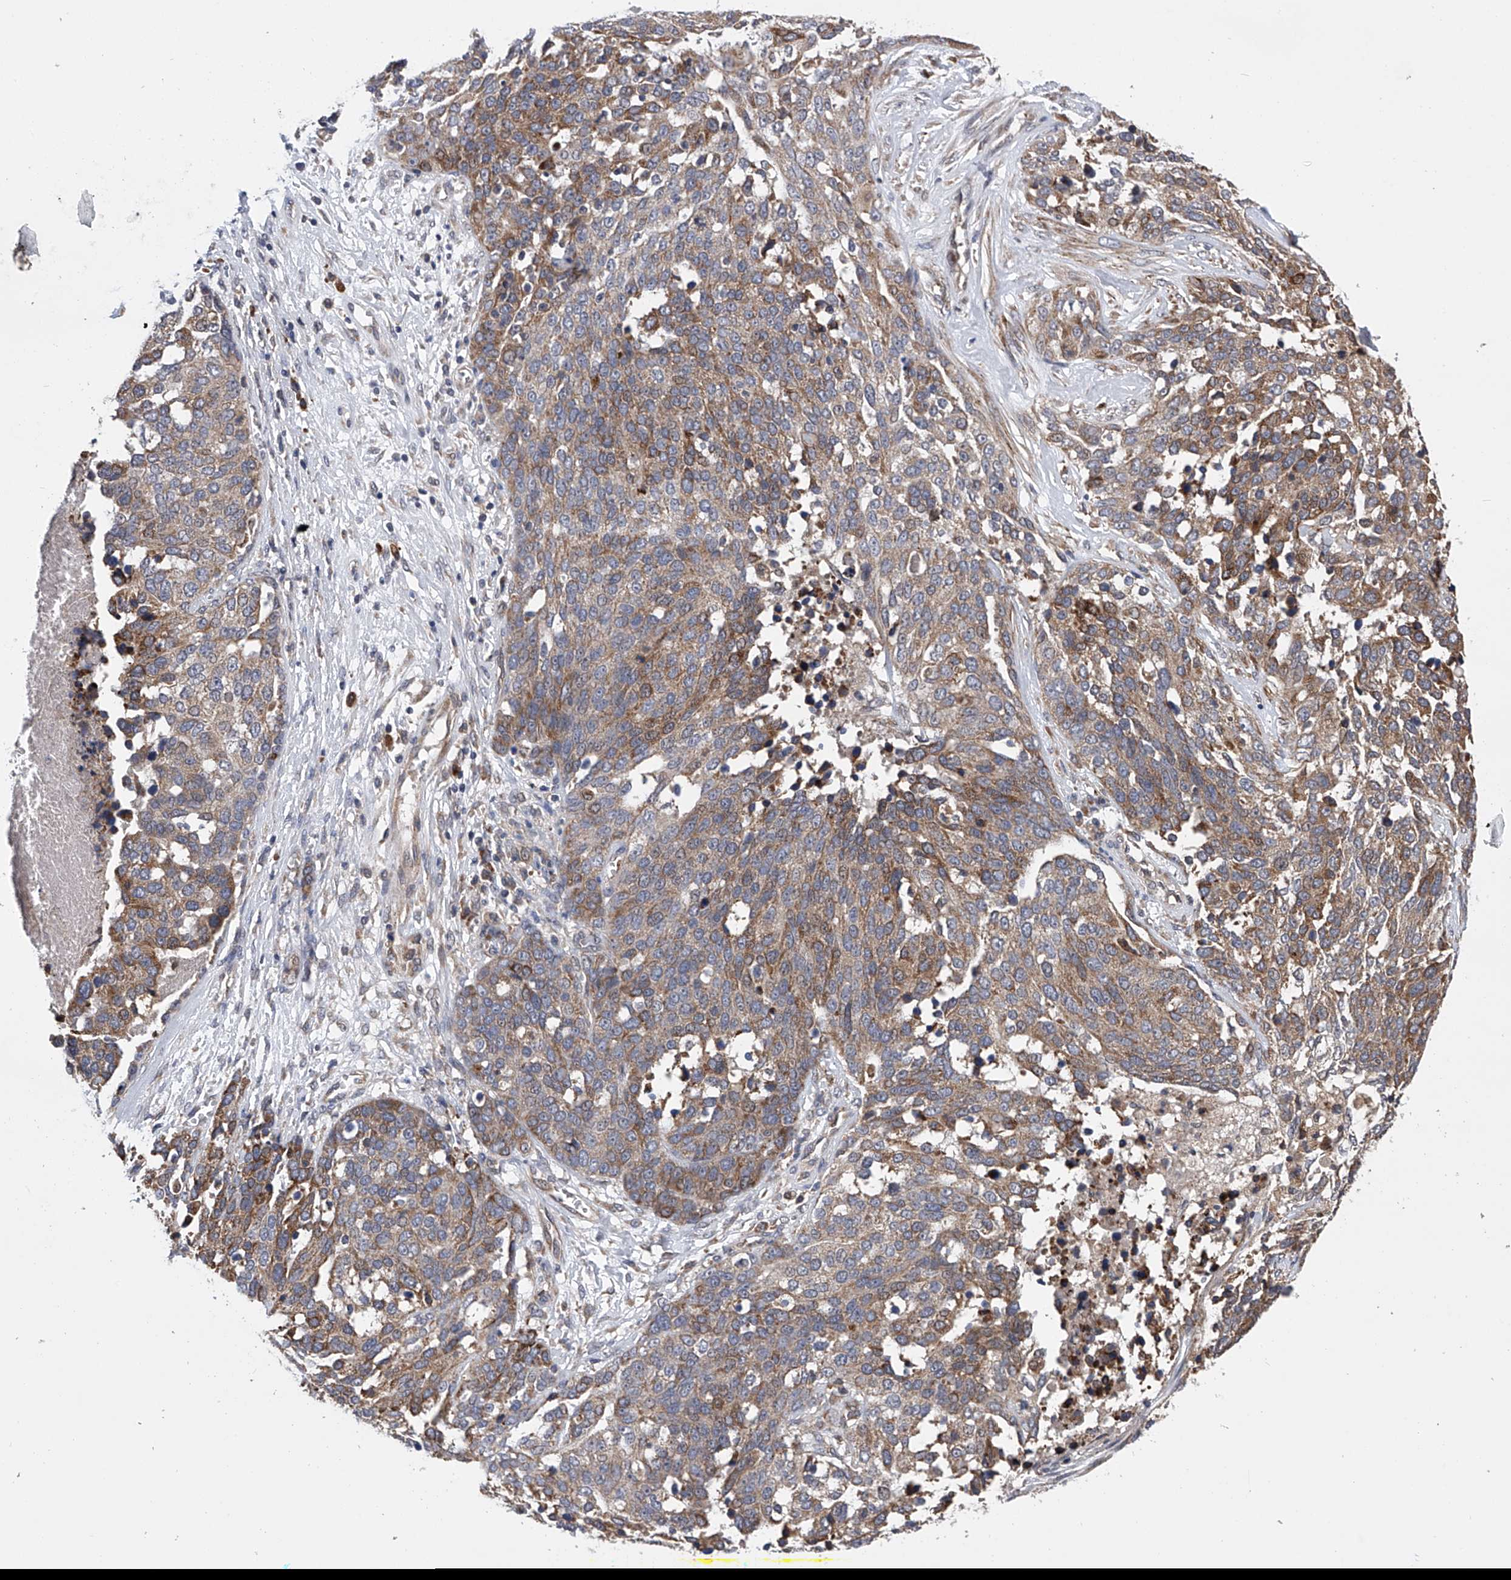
{"staining": {"intensity": "moderate", "quantity": ">75%", "location": "cytoplasmic/membranous"}, "tissue": "ovarian cancer", "cell_type": "Tumor cells", "image_type": "cancer", "snomed": [{"axis": "morphology", "description": "Cystadenocarcinoma, serous, NOS"}, {"axis": "topography", "description": "Ovary"}], "caption": "There is medium levels of moderate cytoplasmic/membranous positivity in tumor cells of ovarian cancer, as demonstrated by immunohistochemical staining (brown color).", "gene": "SPOCK1", "patient": {"sex": "female", "age": 44}}